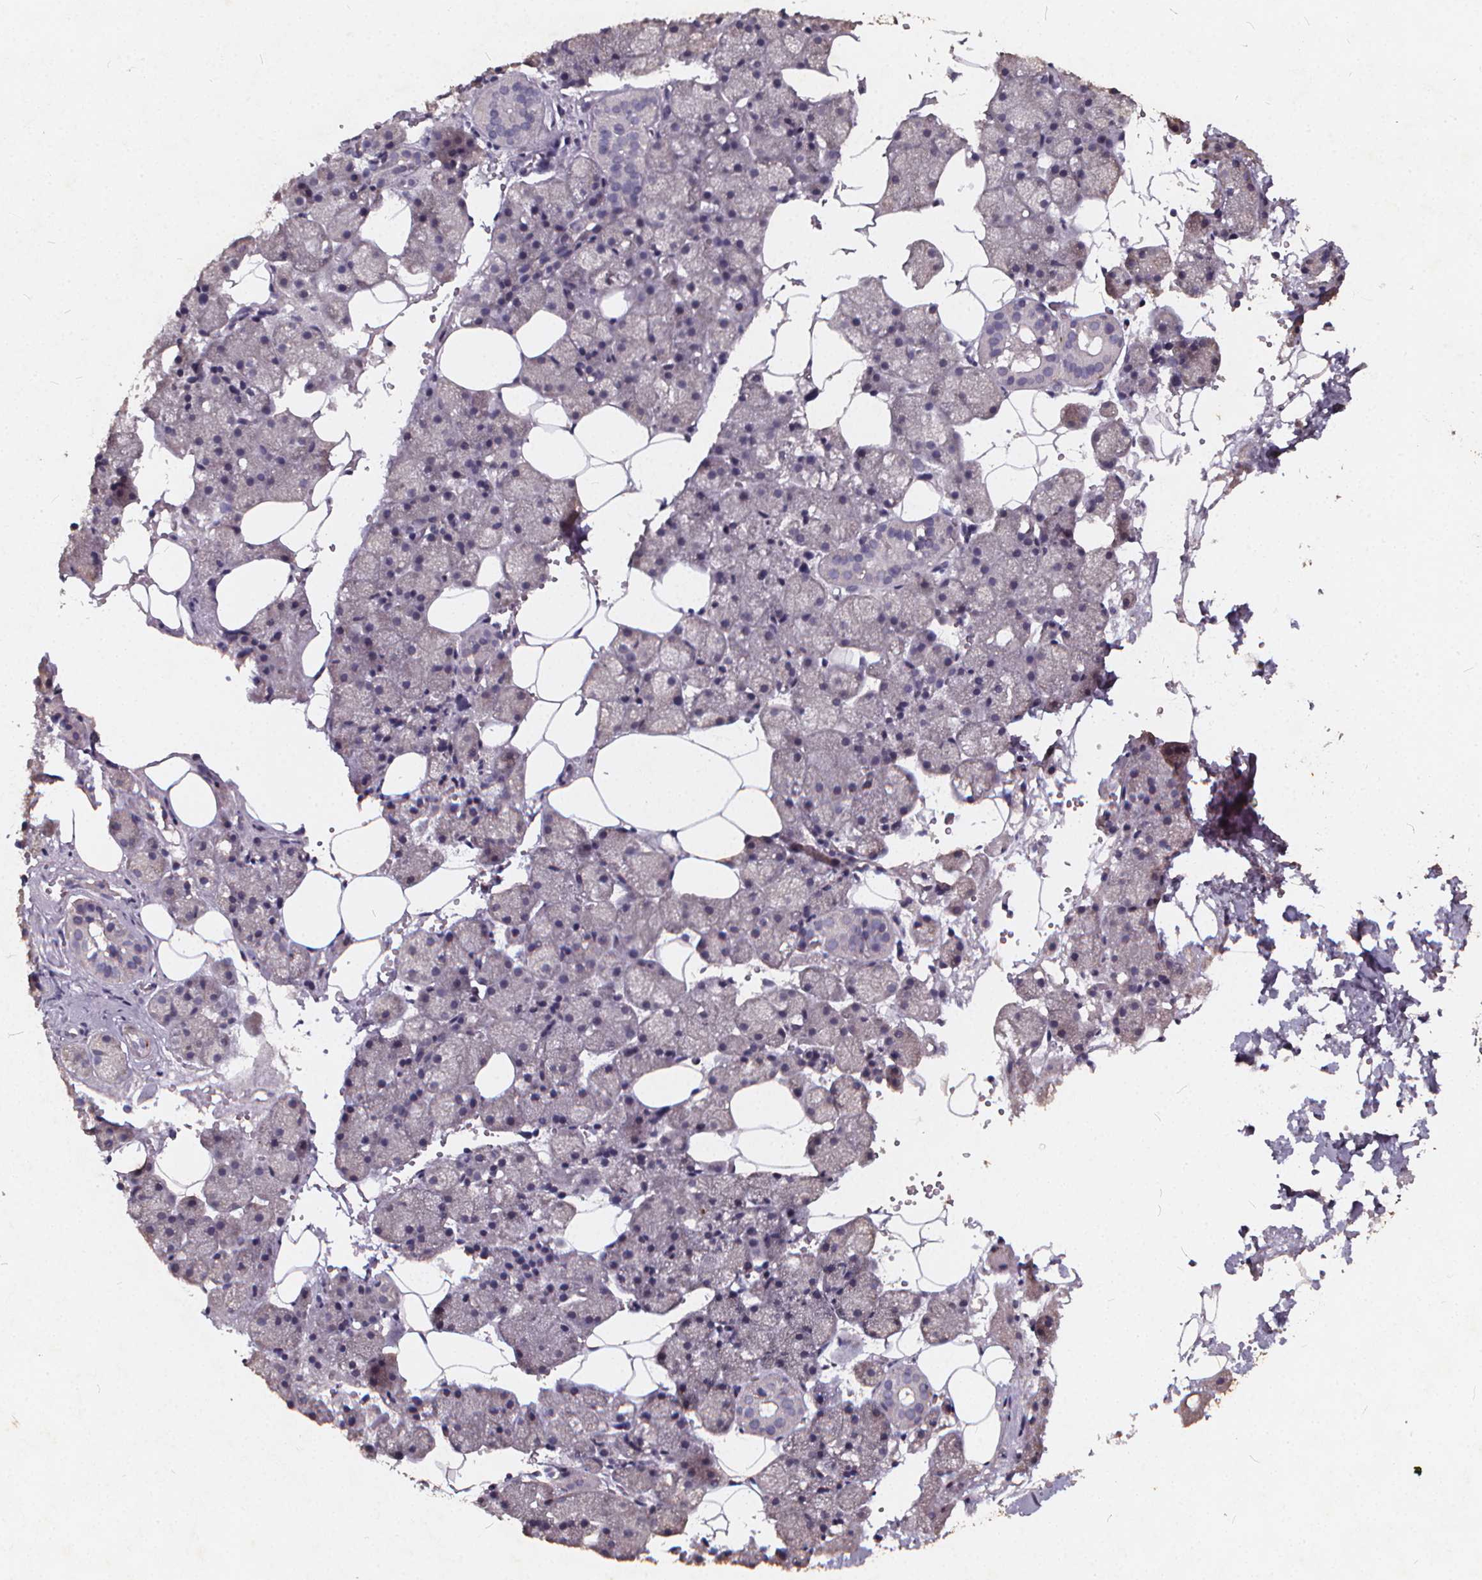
{"staining": {"intensity": "negative", "quantity": "none", "location": "none"}, "tissue": "salivary gland", "cell_type": "Glandular cells", "image_type": "normal", "snomed": [{"axis": "morphology", "description": "Normal tissue, NOS"}, {"axis": "topography", "description": "Salivary gland"}], "caption": "DAB immunohistochemical staining of unremarkable salivary gland demonstrates no significant staining in glandular cells.", "gene": "TSPAN14", "patient": {"sex": "male", "age": 38}}